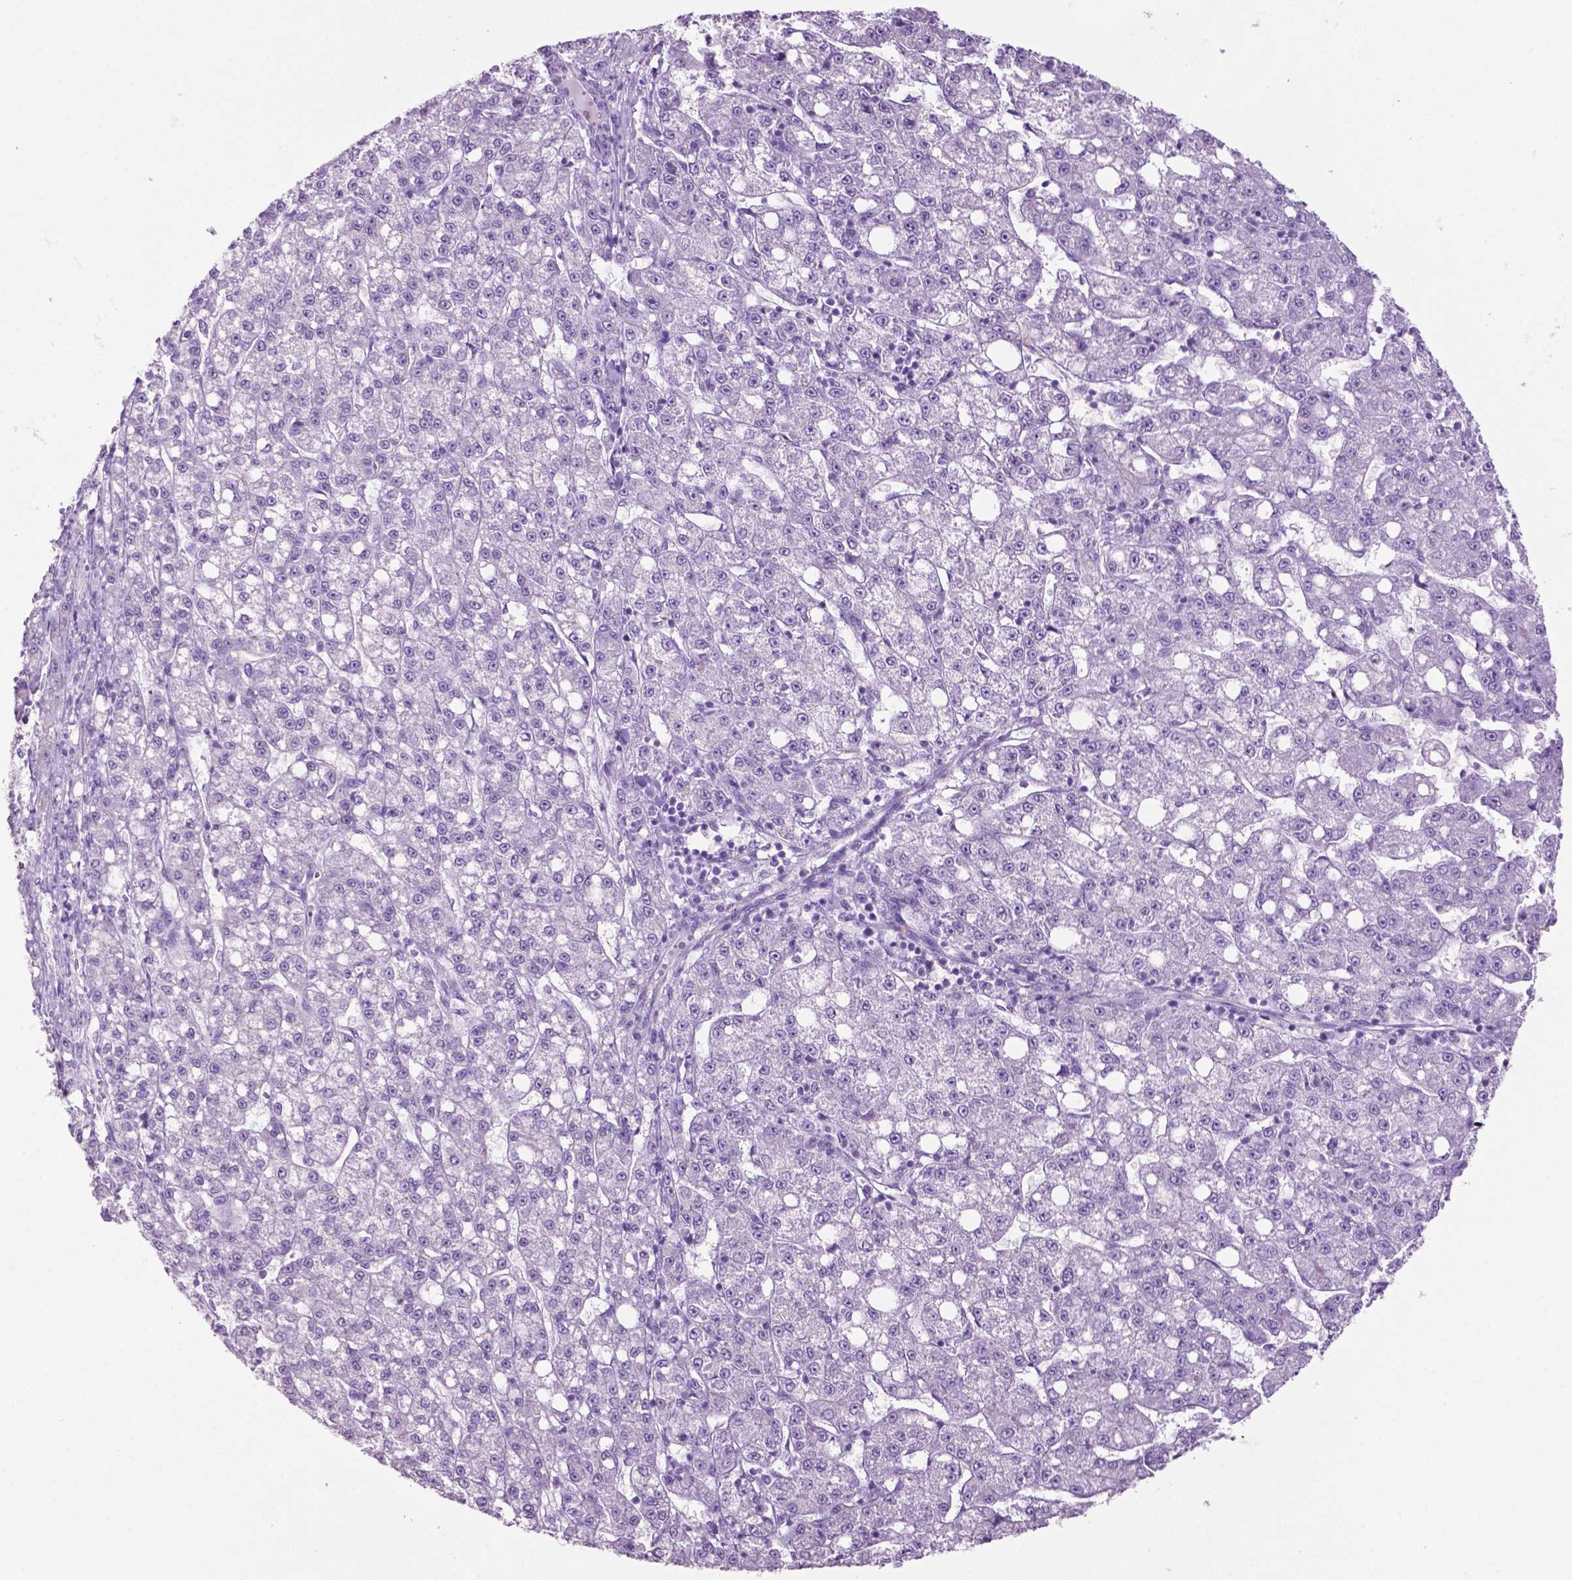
{"staining": {"intensity": "negative", "quantity": "none", "location": "none"}, "tissue": "liver cancer", "cell_type": "Tumor cells", "image_type": "cancer", "snomed": [{"axis": "morphology", "description": "Carcinoma, Hepatocellular, NOS"}, {"axis": "topography", "description": "Liver"}], "caption": "Immunohistochemical staining of human liver hepatocellular carcinoma reveals no significant expression in tumor cells.", "gene": "PHGR1", "patient": {"sex": "female", "age": 65}}